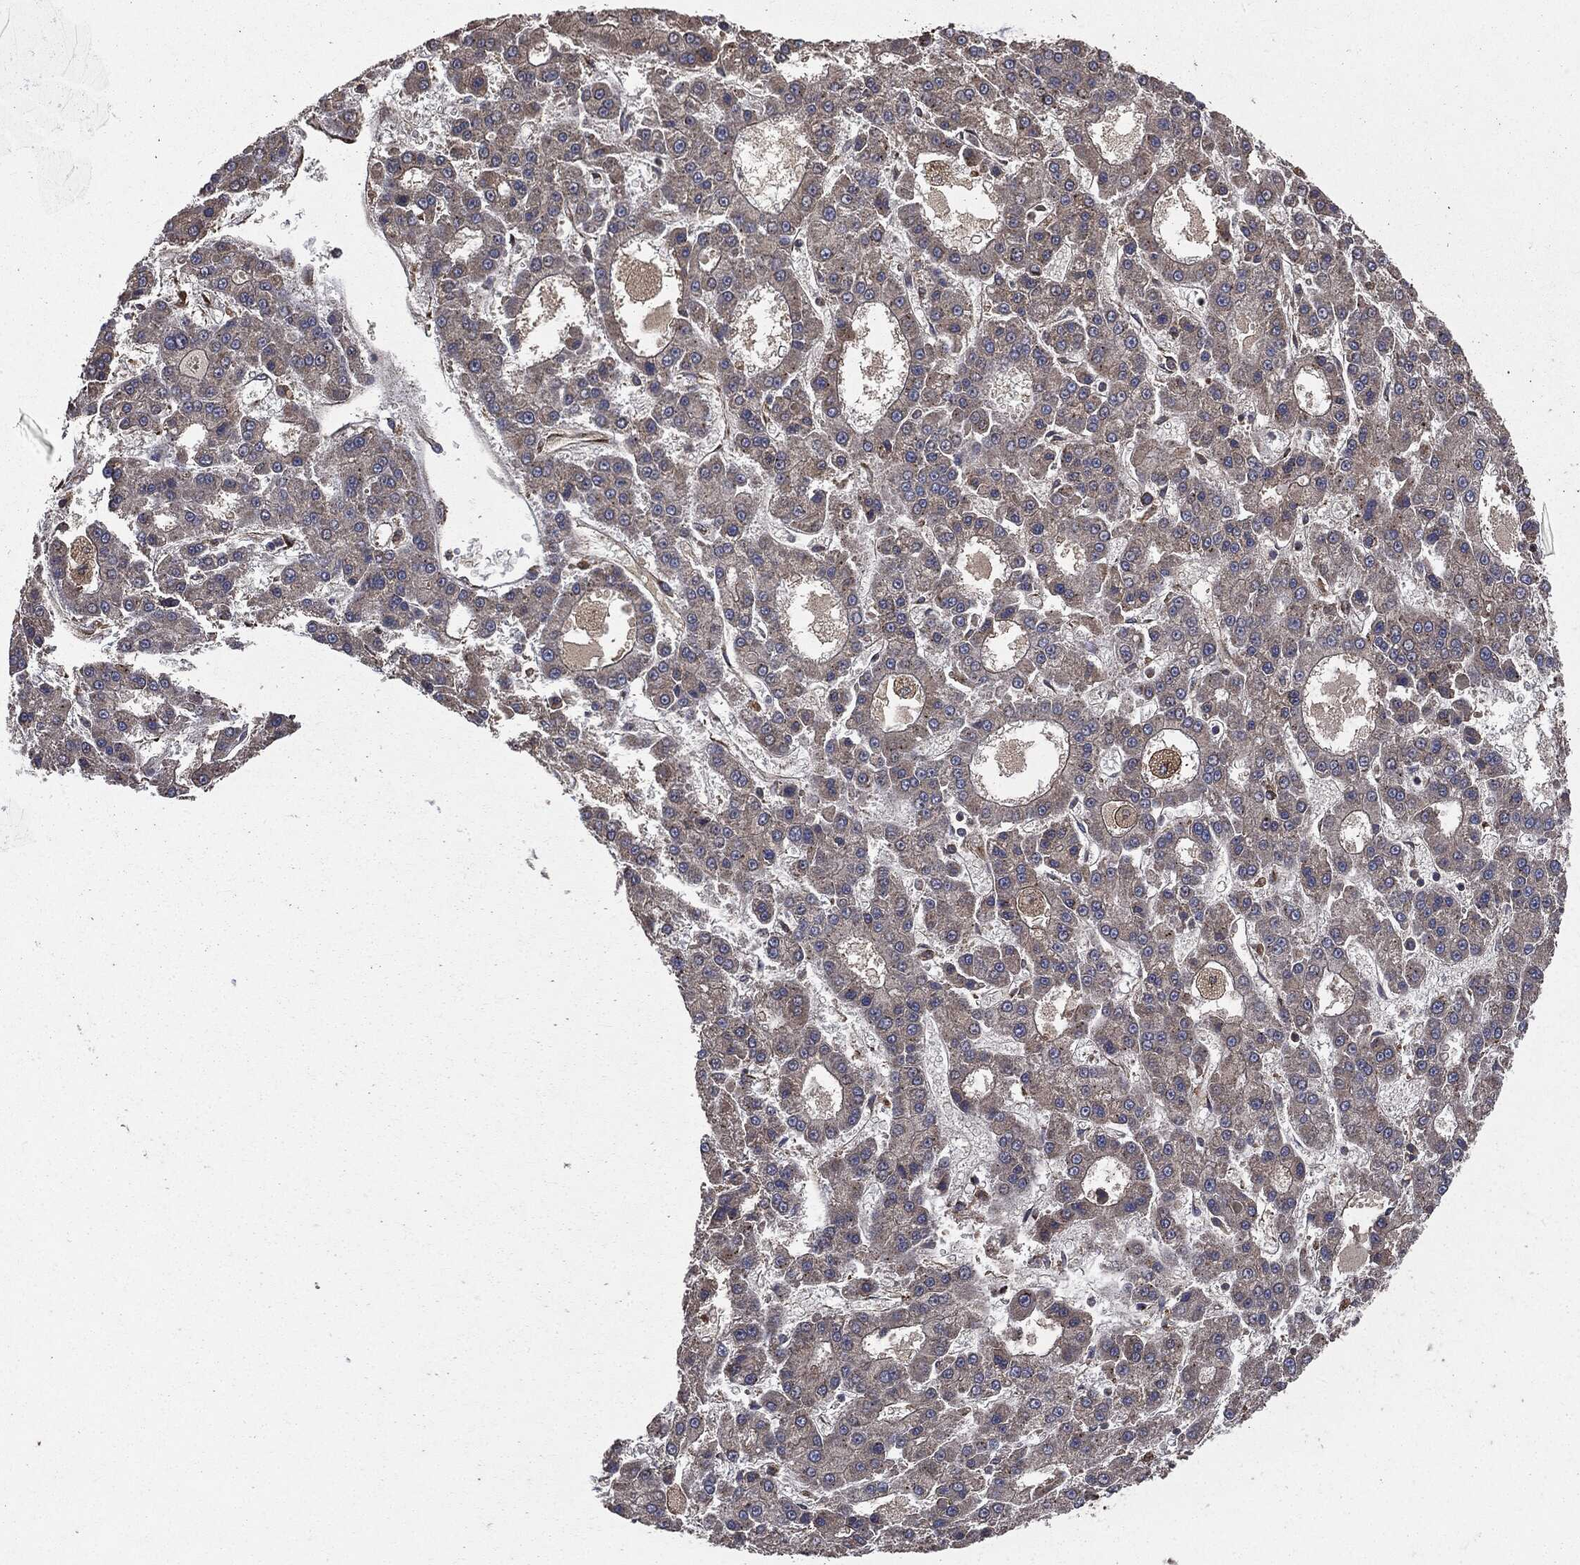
{"staining": {"intensity": "negative", "quantity": "none", "location": "none"}, "tissue": "liver cancer", "cell_type": "Tumor cells", "image_type": "cancer", "snomed": [{"axis": "morphology", "description": "Carcinoma, Hepatocellular, NOS"}, {"axis": "topography", "description": "Liver"}], "caption": "DAB (3,3'-diaminobenzidine) immunohistochemical staining of human liver cancer (hepatocellular carcinoma) exhibits no significant expression in tumor cells. (Immunohistochemistry, brightfield microscopy, high magnification).", "gene": "PLOD3", "patient": {"sex": "male", "age": 70}}